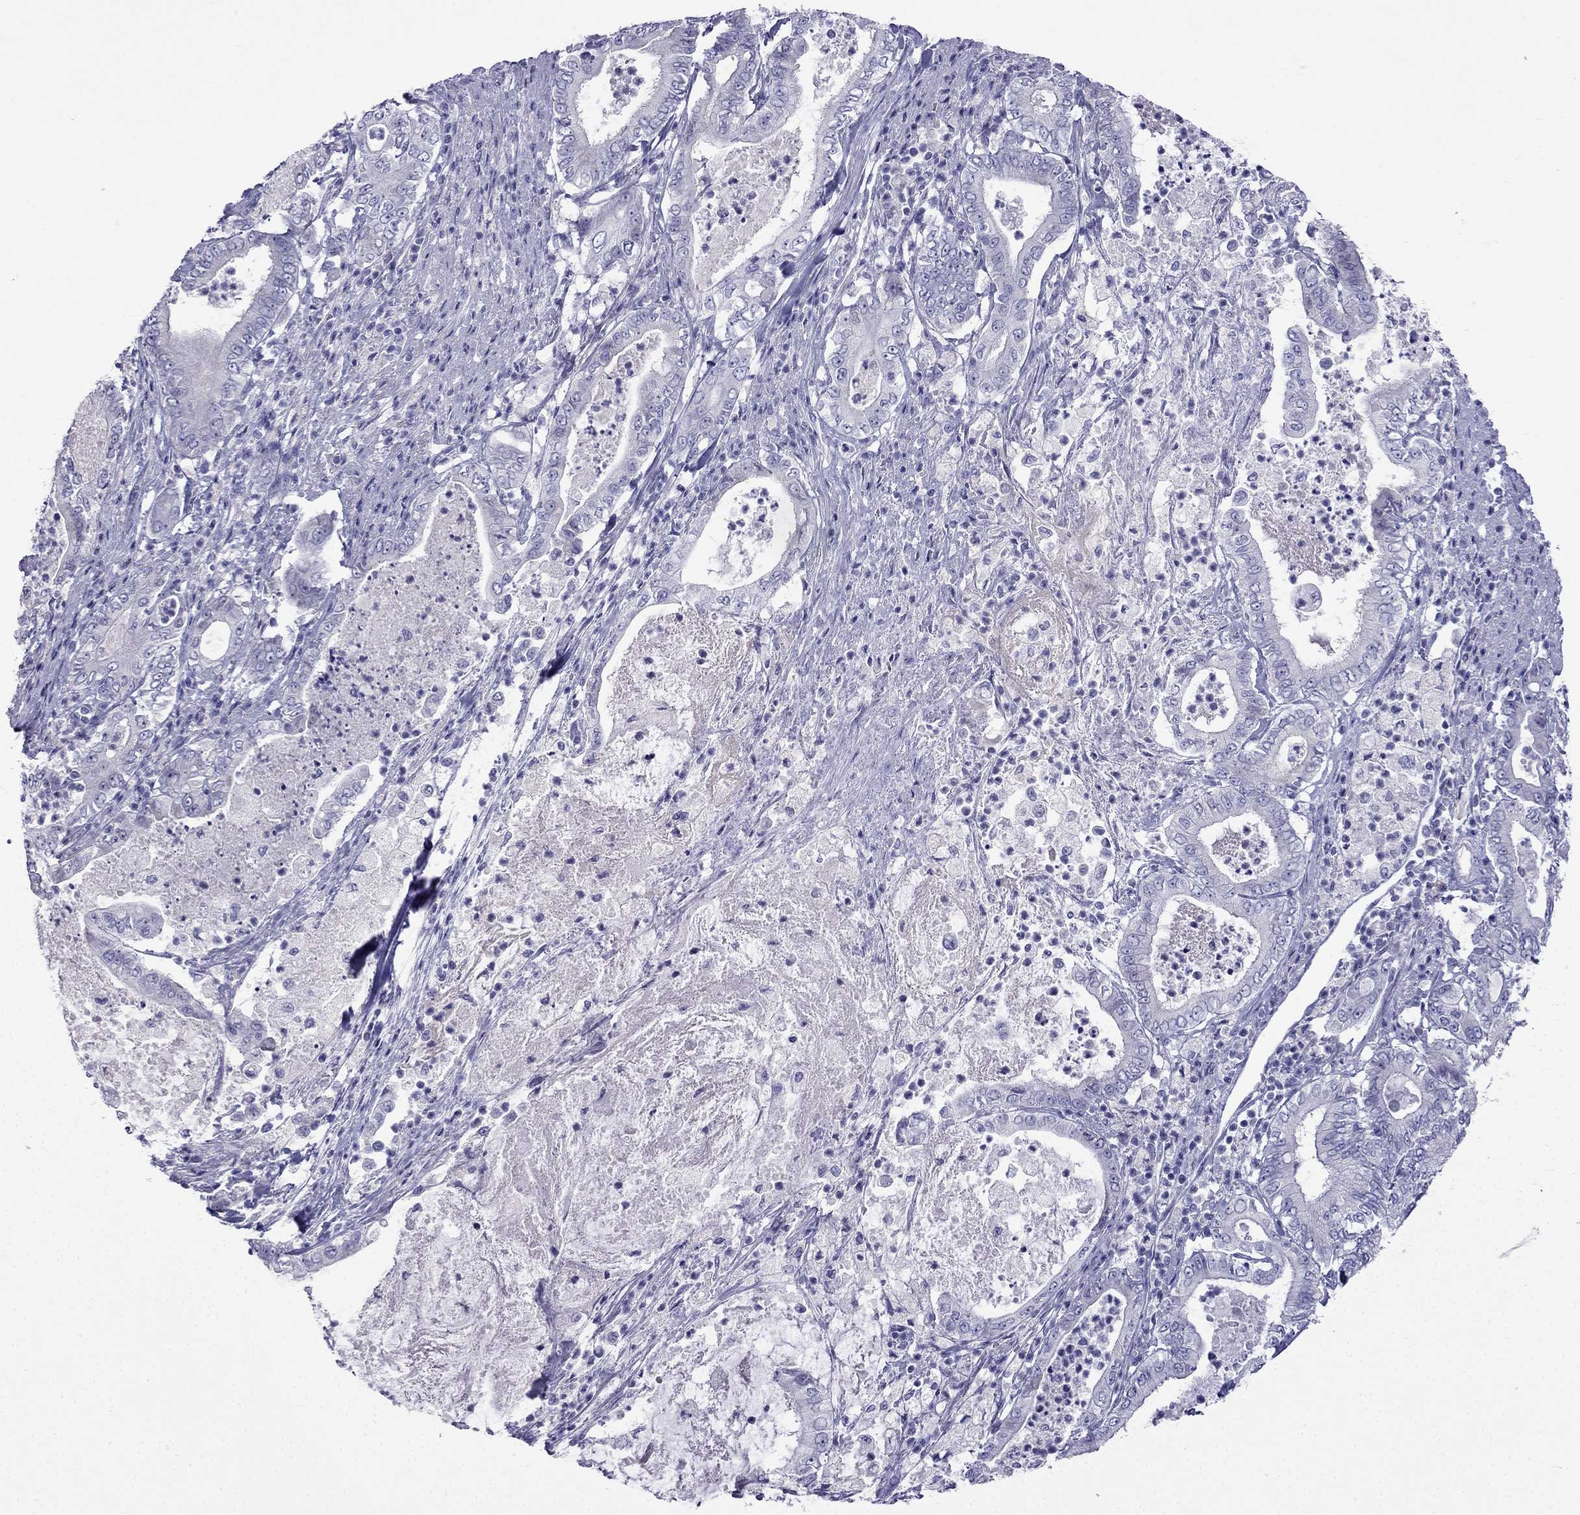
{"staining": {"intensity": "negative", "quantity": "none", "location": "none"}, "tissue": "pancreatic cancer", "cell_type": "Tumor cells", "image_type": "cancer", "snomed": [{"axis": "morphology", "description": "Adenocarcinoma, NOS"}, {"axis": "topography", "description": "Pancreas"}], "caption": "Immunohistochemical staining of pancreatic cancer demonstrates no significant expression in tumor cells.", "gene": "PATE1", "patient": {"sex": "male", "age": 71}}